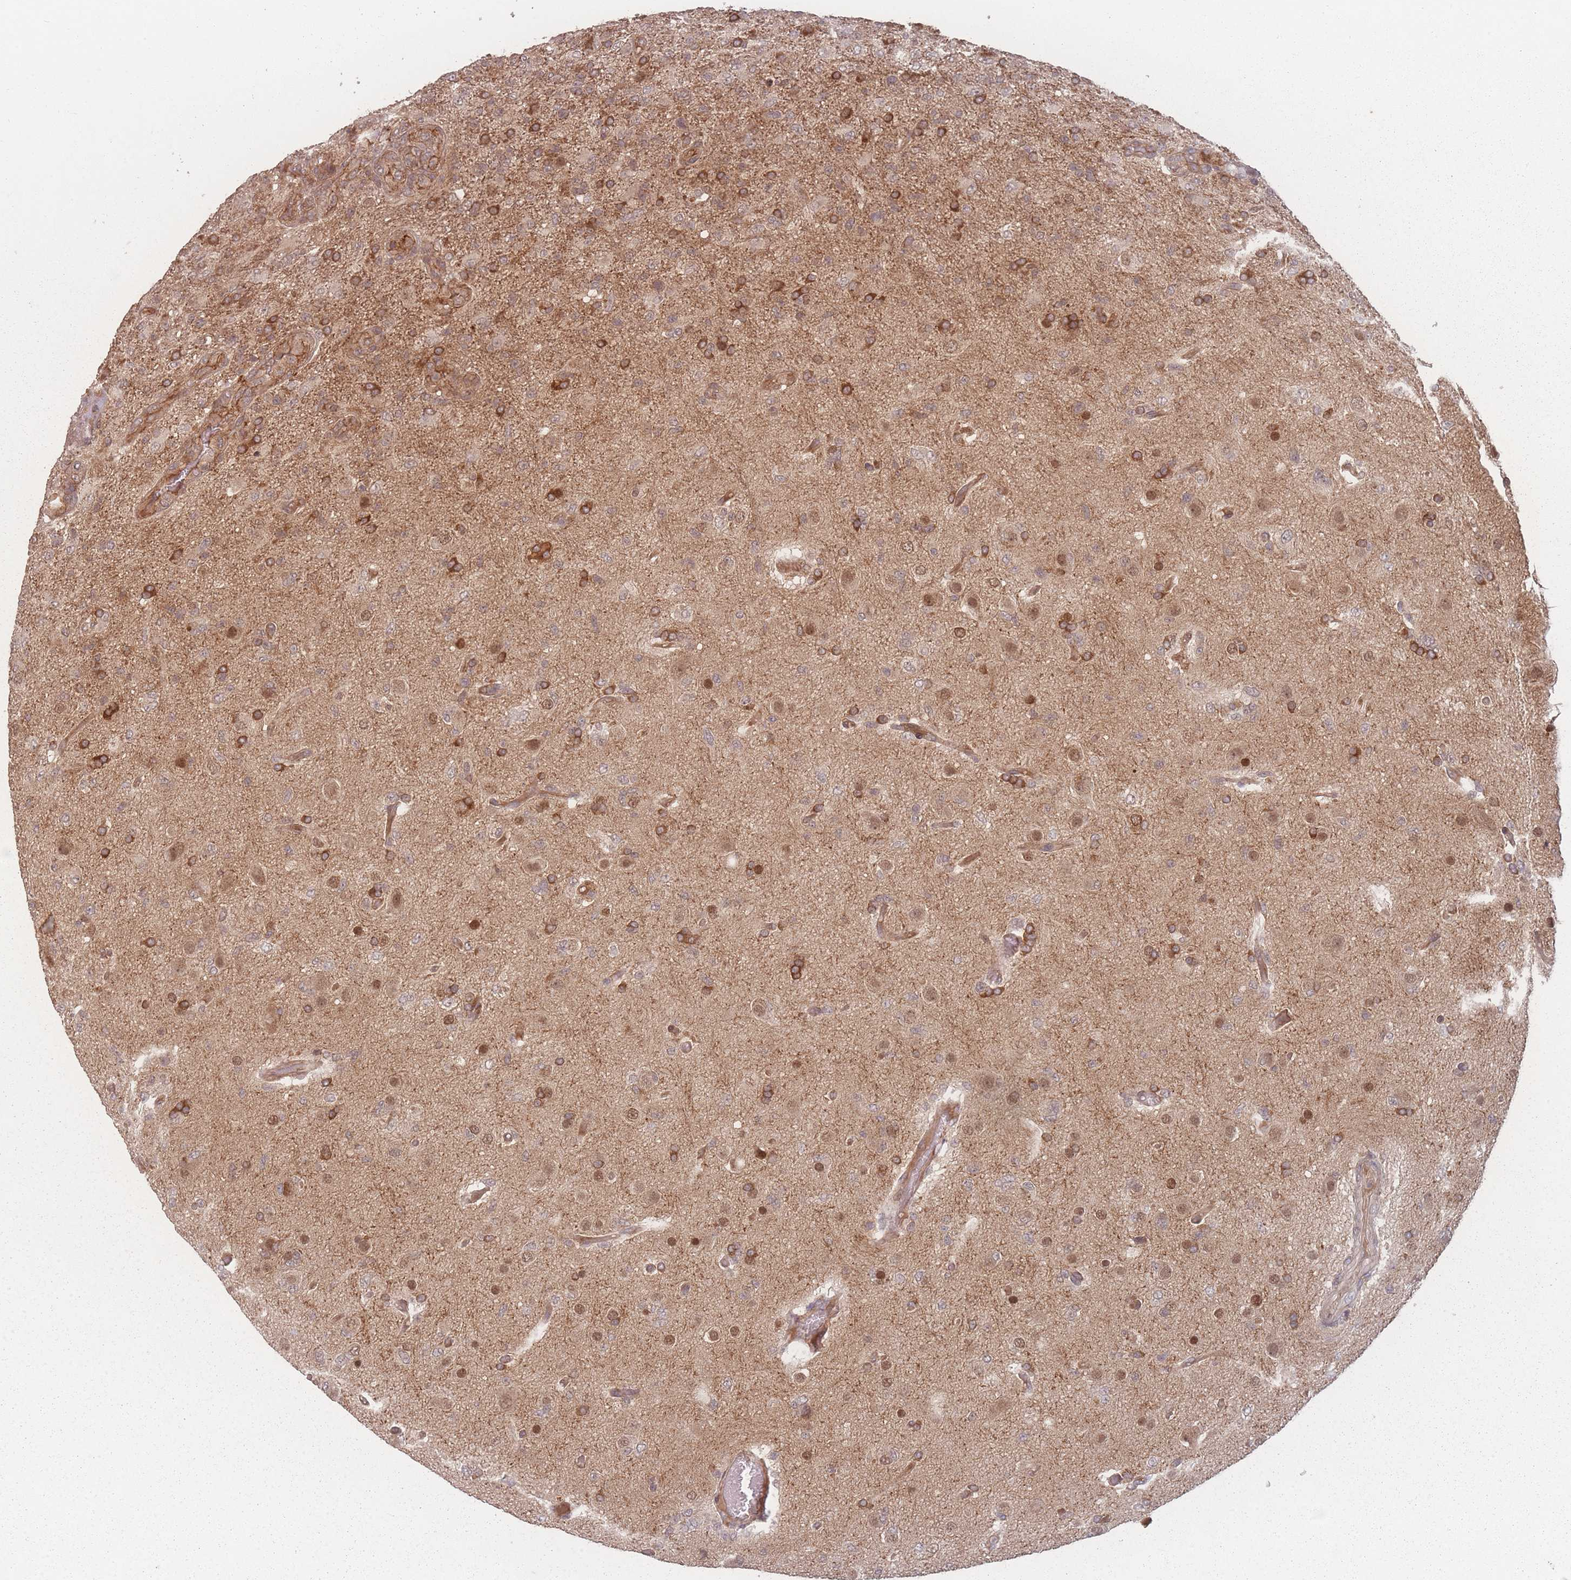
{"staining": {"intensity": "moderate", "quantity": ">75%", "location": "cytoplasmic/membranous"}, "tissue": "glioma", "cell_type": "Tumor cells", "image_type": "cancer", "snomed": [{"axis": "morphology", "description": "Glioma, malignant, High grade"}, {"axis": "topography", "description": "Brain"}], "caption": "Protein analysis of glioma tissue displays moderate cytoplasmic/membranous positivity in about >75% of tumor cells. The protein of interest is shown in brown color, while the nuclei are stained blue.", "gene": "HAGH", "patient": {"sex": "female", "age": 74}}